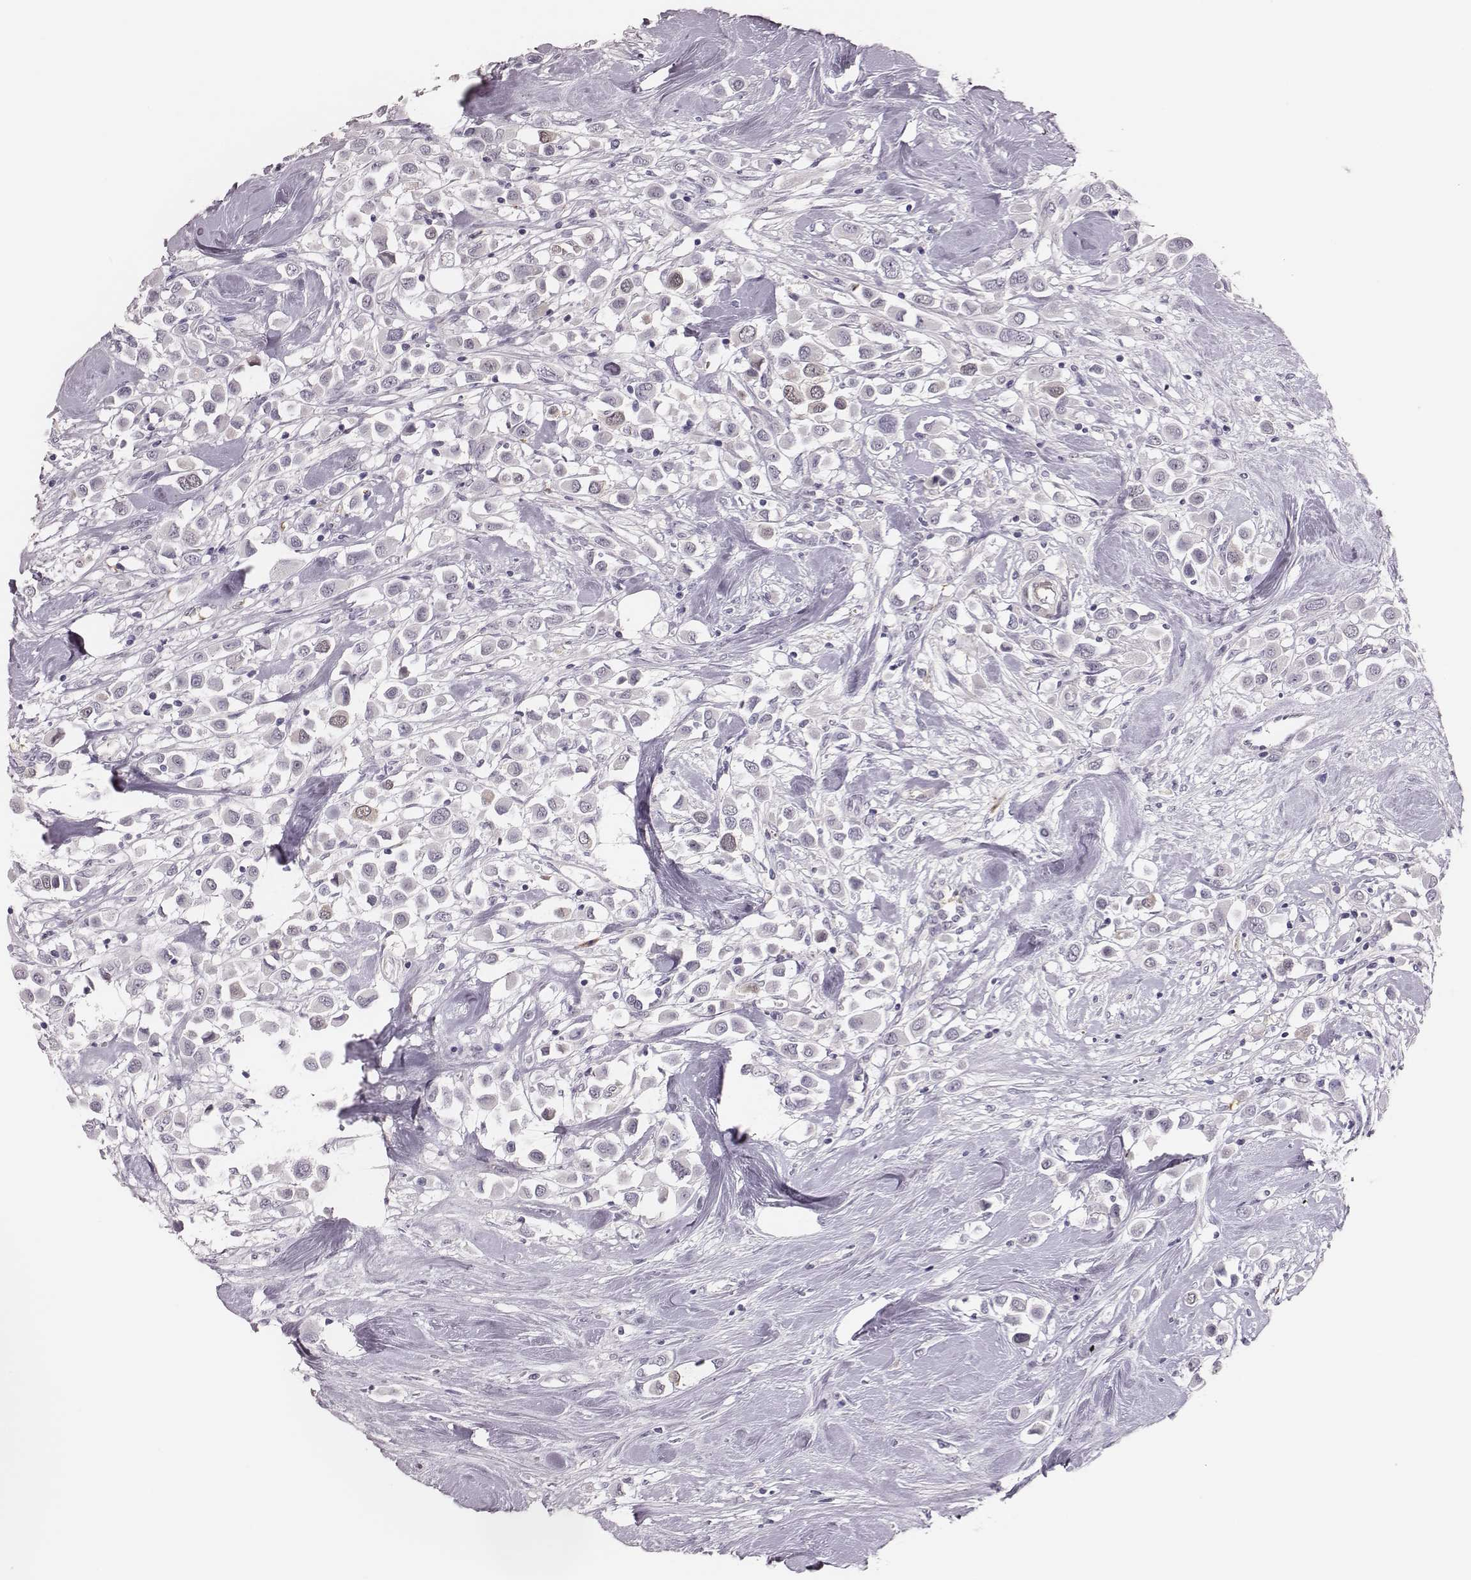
{"staining": {"intensity": "negative", "quantity": "none", "location": "none"}, "tissue": "breast cancer", "cell_type": "Tumor cells", "image_type": "cancer", "snomed": [{"axis": "morphology", "description": "Duct carcinoma"}, {"axis": "topography", "description": "Breast"}], "caption": "Breast intraductal carcinoma stained for a protein using immunohistochemistry (IHC) reveals no staining tumor cells.", "gene": "PBK", "patient": {"sex": "female", "age": 61}}